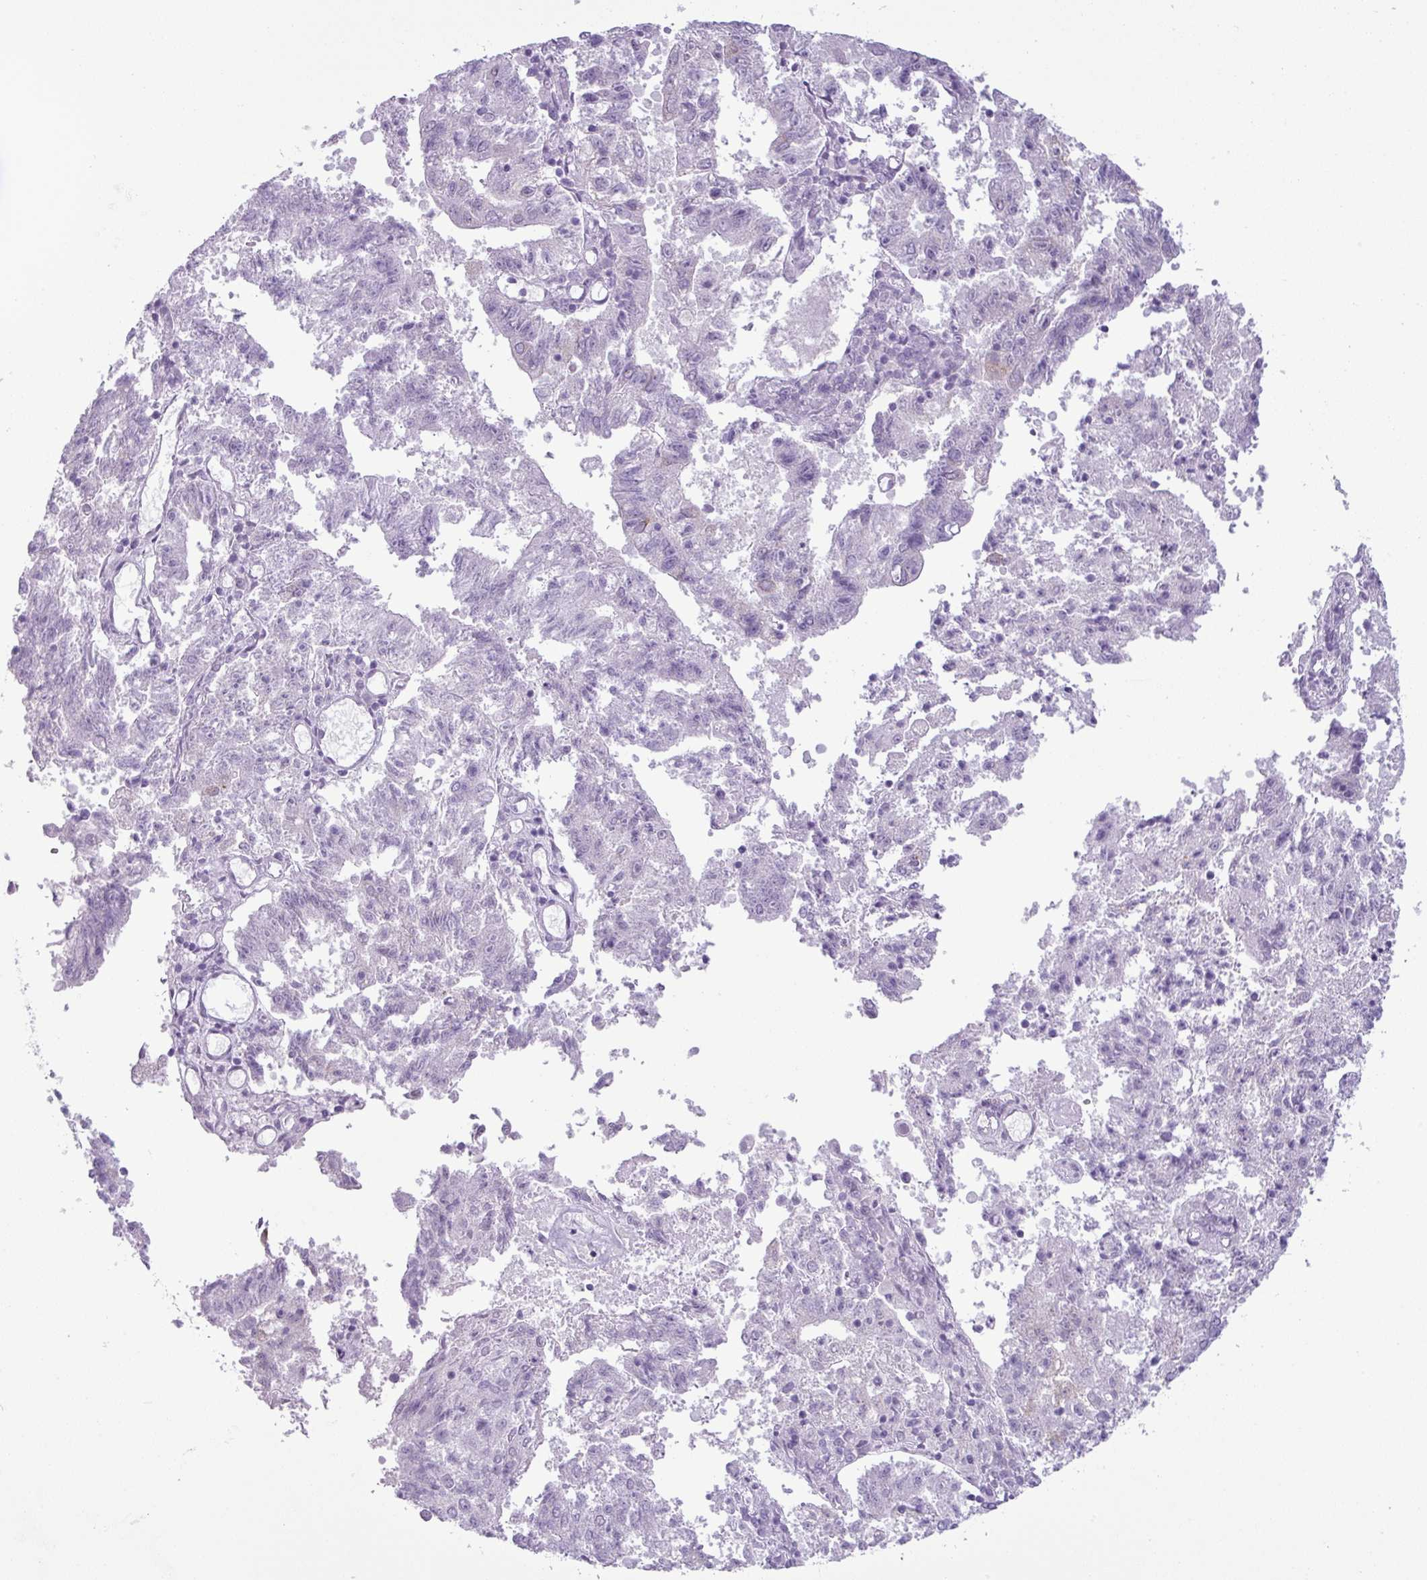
{"staining": {"intensity": "negative", "quantity": "none", "location": "none"}, "tissue": "endometrial cancer", "cell_type": "Tumor cells", "image_type": "cancer", "snomed": [{"axis": "morphology", "description": "Adenocarcinoma, NOS"}, {"axis": "topography", "description": "Endometrium"}], "caption": "The IHC micrograph has no significant expression in tumor cells of endometrial cancer tissue.", "gene": "CDH16", "patient": {"sex": "female", "age": 82}}